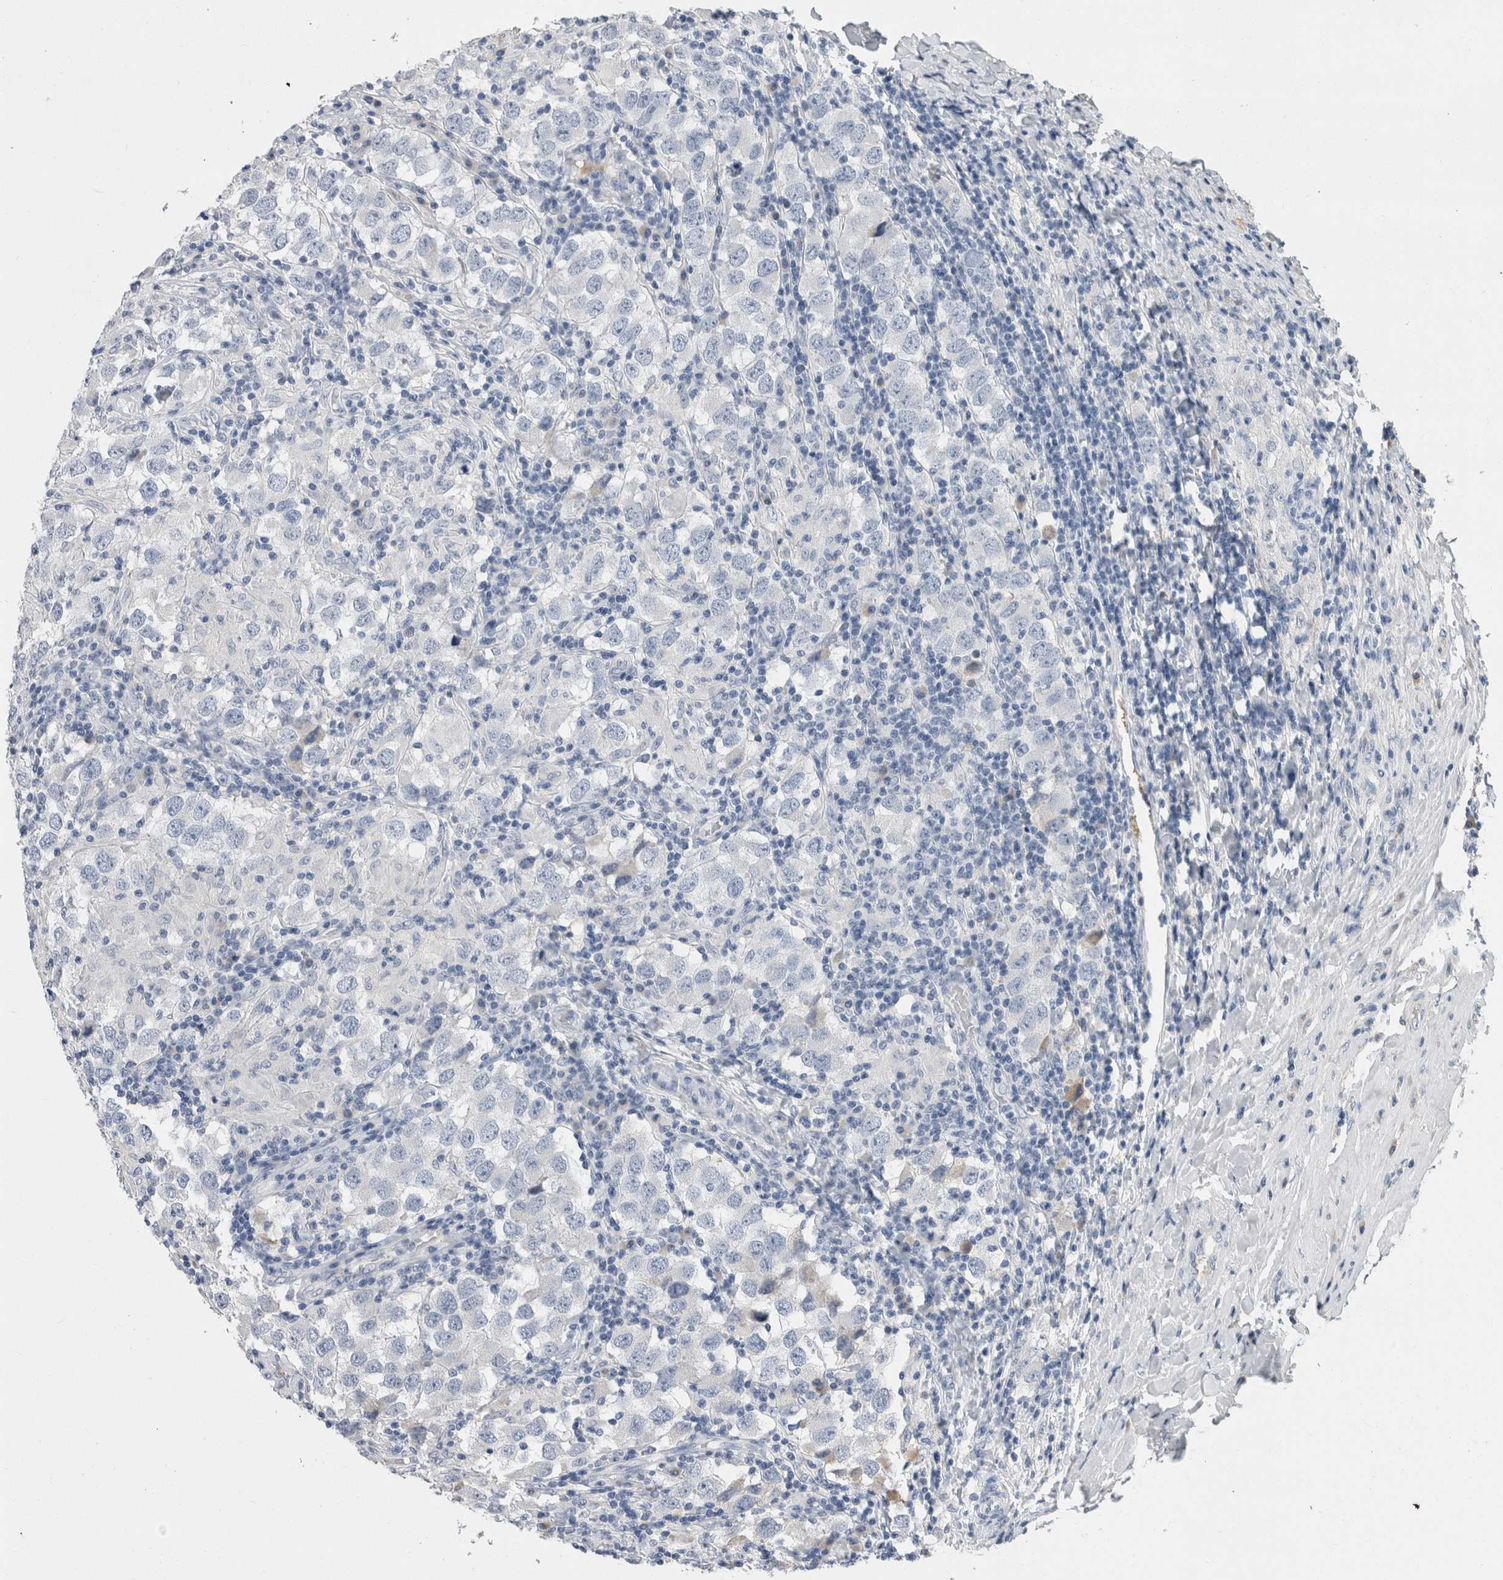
{"staining": {"intensity": "negative", "quantity": "none", "location": "none"}, "tissue": "testis cancer", "cell_type": "Tumor cells", "image_type": "cancer", "snomed": [{"axis": "morphology", "description": "Carcinoma, Embryonal, NOS"}, {"axis": "topography", "description": "Testis"}], "caption": "High power microscopy image of an IHC photomicrograph of testis embryonal carcinoma, revealing no significant staining in tumor cells.", "gene": "SCGB1A1", "patient": {"sex": "male", "age": 21}}